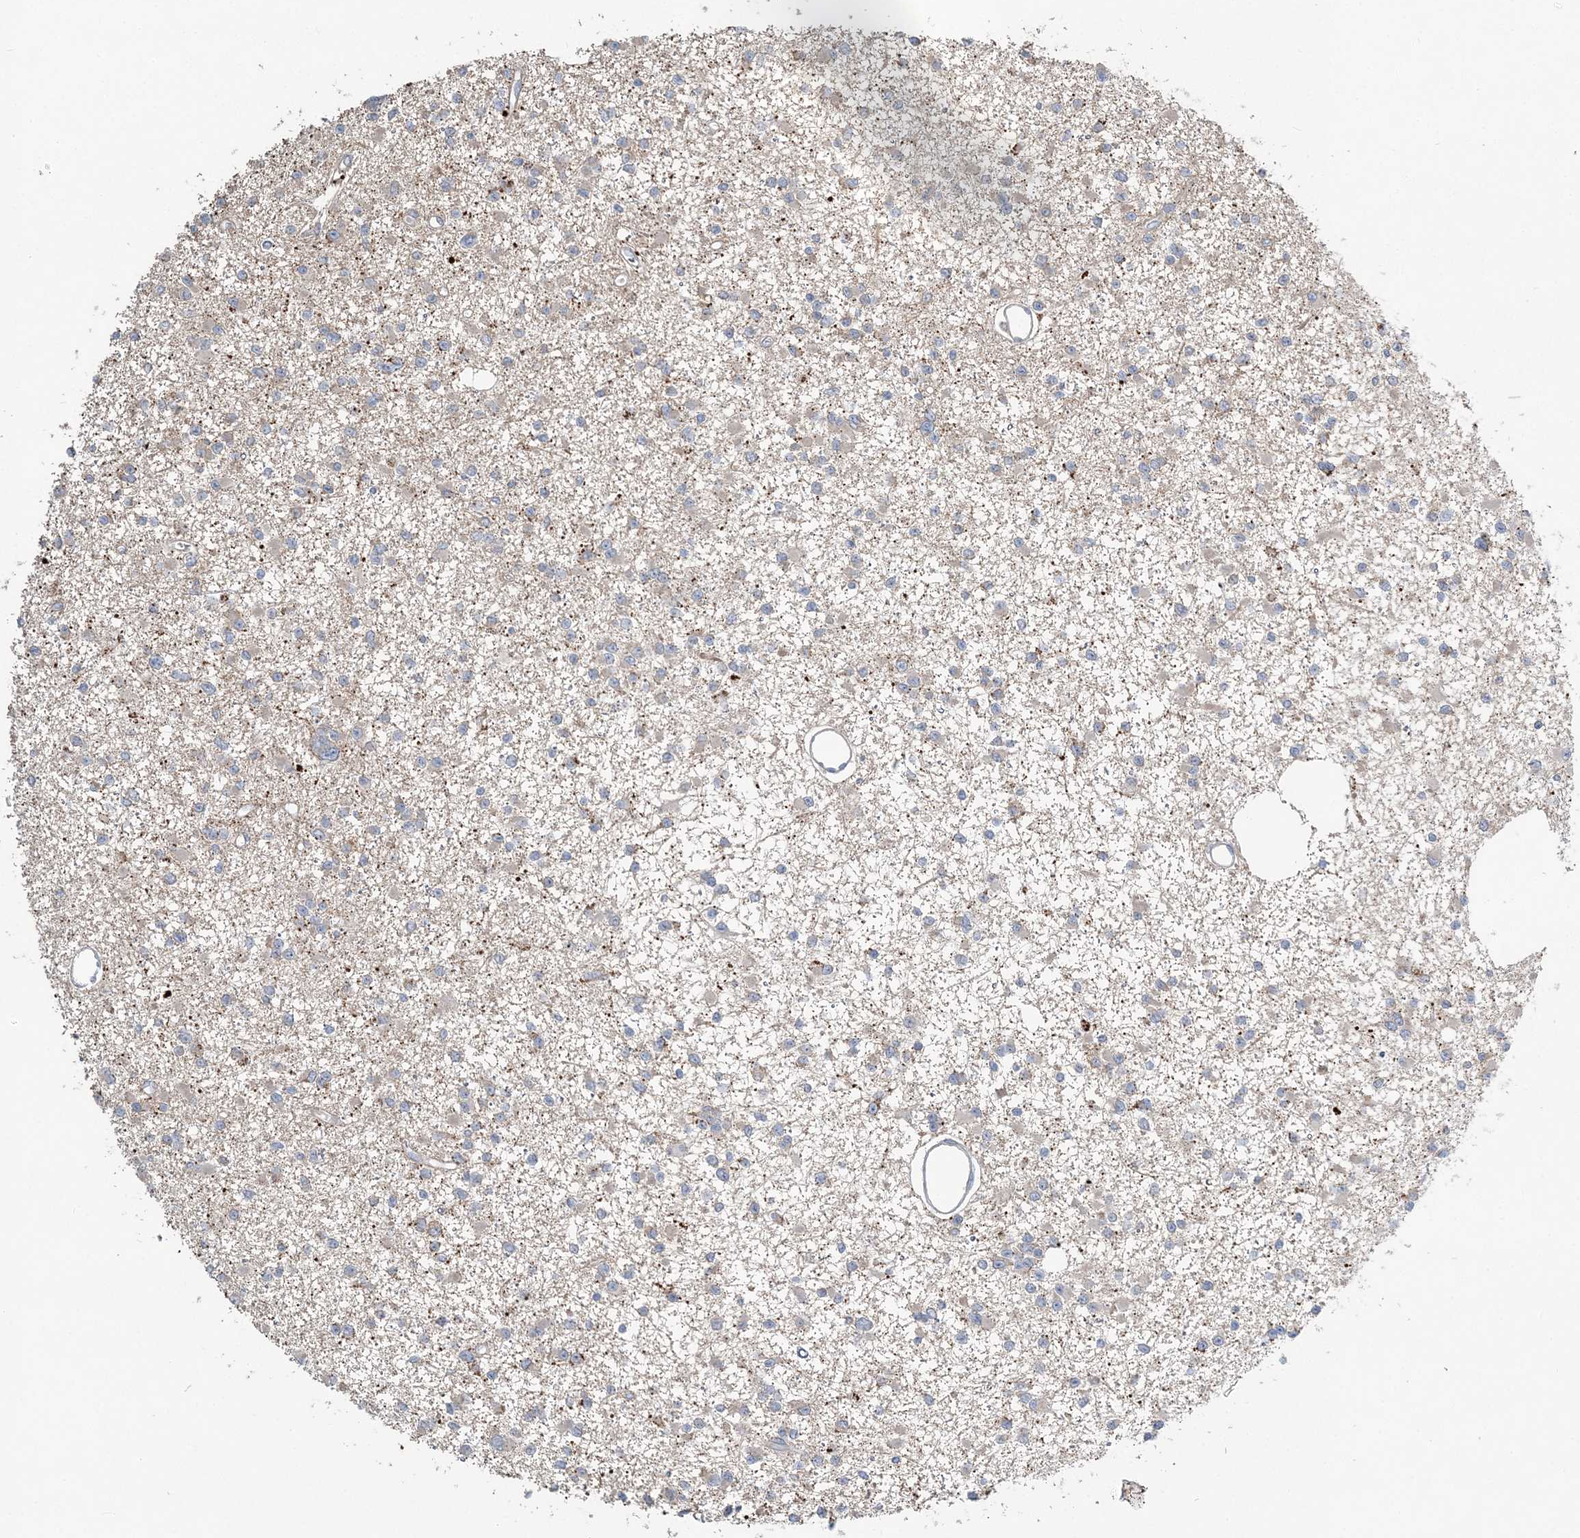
{"staining": {"intensity": "negative", "quantity": "none", "location": "none"}, "tissue": "glioma", "cell_type": "Tumor cells", "image_type": "cancer", "snomed": [{"axis": "morphology", "description": "Glioma, malignant, Low grade"}, {"axis": "topography", "description": "Brain"}], "caption": "Malignant low-grade glioma was stained to show a protein in brown. There is no significant expression in tumor cells.", "gene": "SLC4A10", "patient": {"sex": "female", "age": 22}}